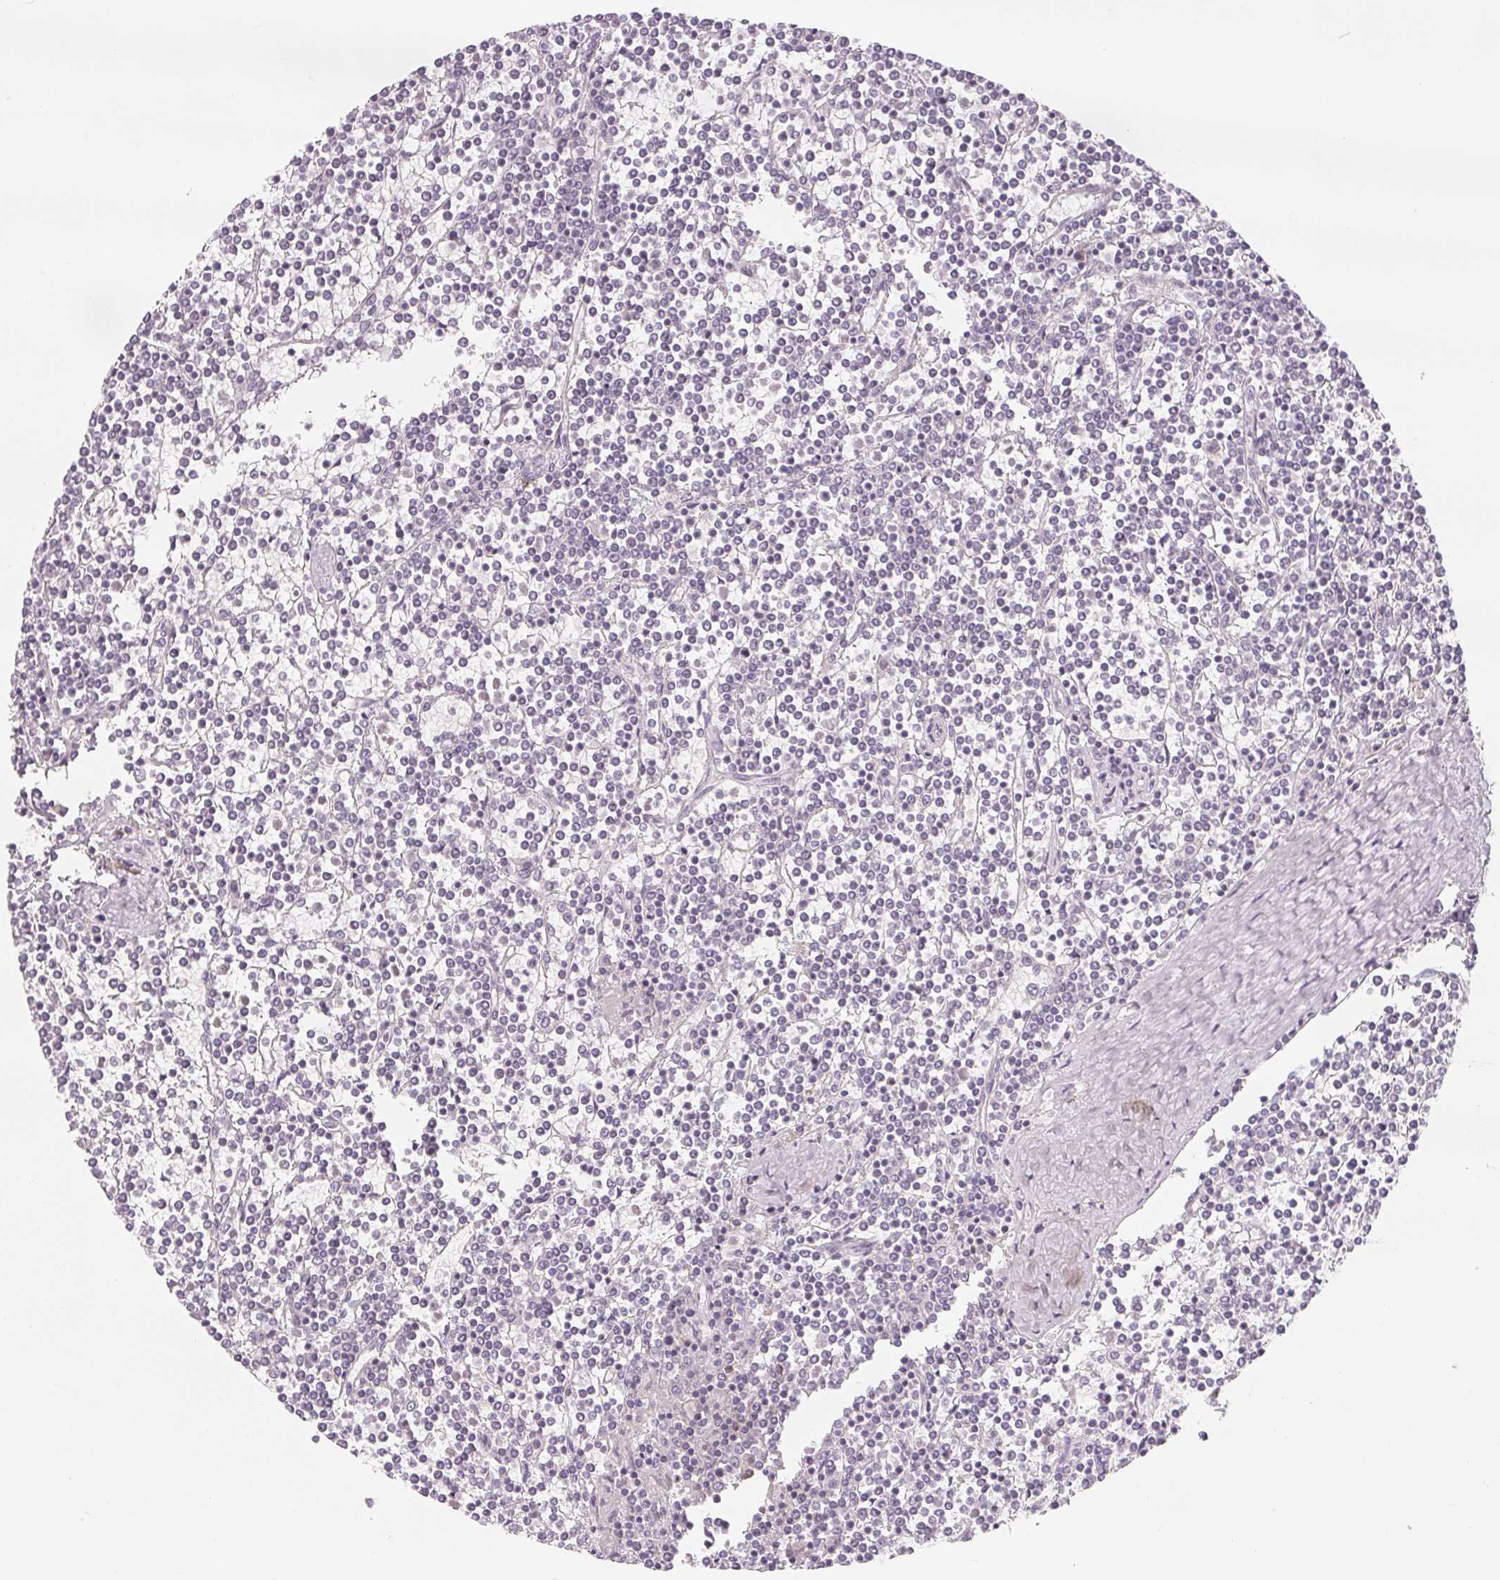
{"staining": {"intensity": "negative", "quantity": "none", "location": "none"}, "tissue": "lymphoma", "cell_type": "Tumor cells", "image_type": "cancer", "snomed": [{"axis": "morphology", "description": "Malignant lymphoma, non-Hodgkin's type, Low grade"}, {"axis": "topography", "description": "Spleen"}], "caption": "Immunohistochemical staining of human low-grade malignant lymphoma, non-Hodgkin's type demonstrates no significant positivity in tumor cells. Brightfield microscopy of immunohistochemistry stained with DAB (brown) and hematoxylin (blue), captured at high magnification.", "gene": "CD69", "patient": {"sex": "female", "age": 19}}